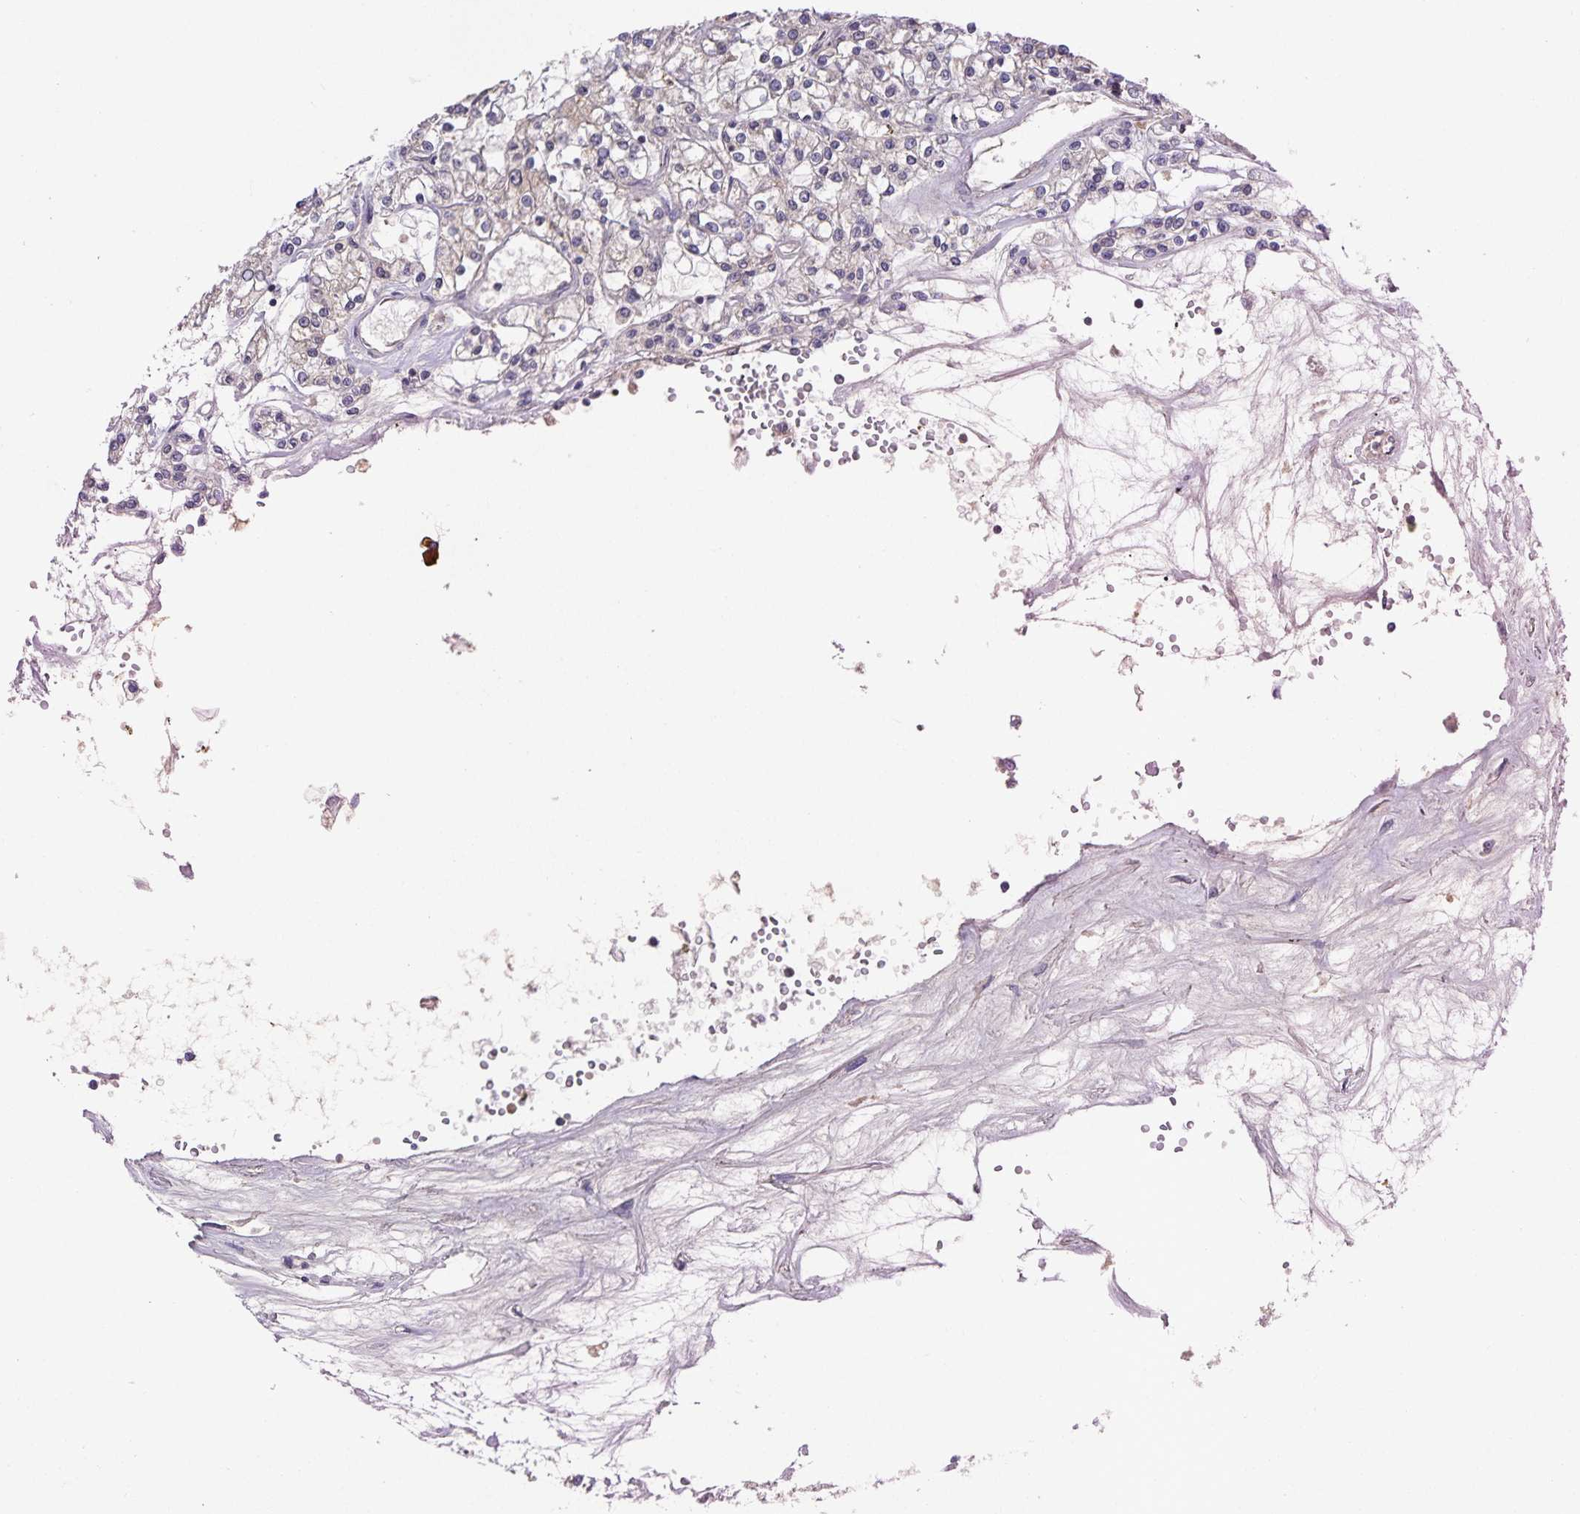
{"staining": {"intensity": "negative", "quantity": "none", "location": "none"}, "tissue": "renal cancer", "cell_type": "Tumor cells", "image_type": "cancer", "snomed": [{"axis": "morphology", "description": "Adenocarcinoma, NOS"}, {"axis": "topography", "description": "Kidney"}], "caption": "Renal cancer (adenocarcinoma) was stained to show a protein in brown. There is no significant positivity in tumor cells.", "gene": "HEPN1", "patient": {"sex": "female", "age": 59}}